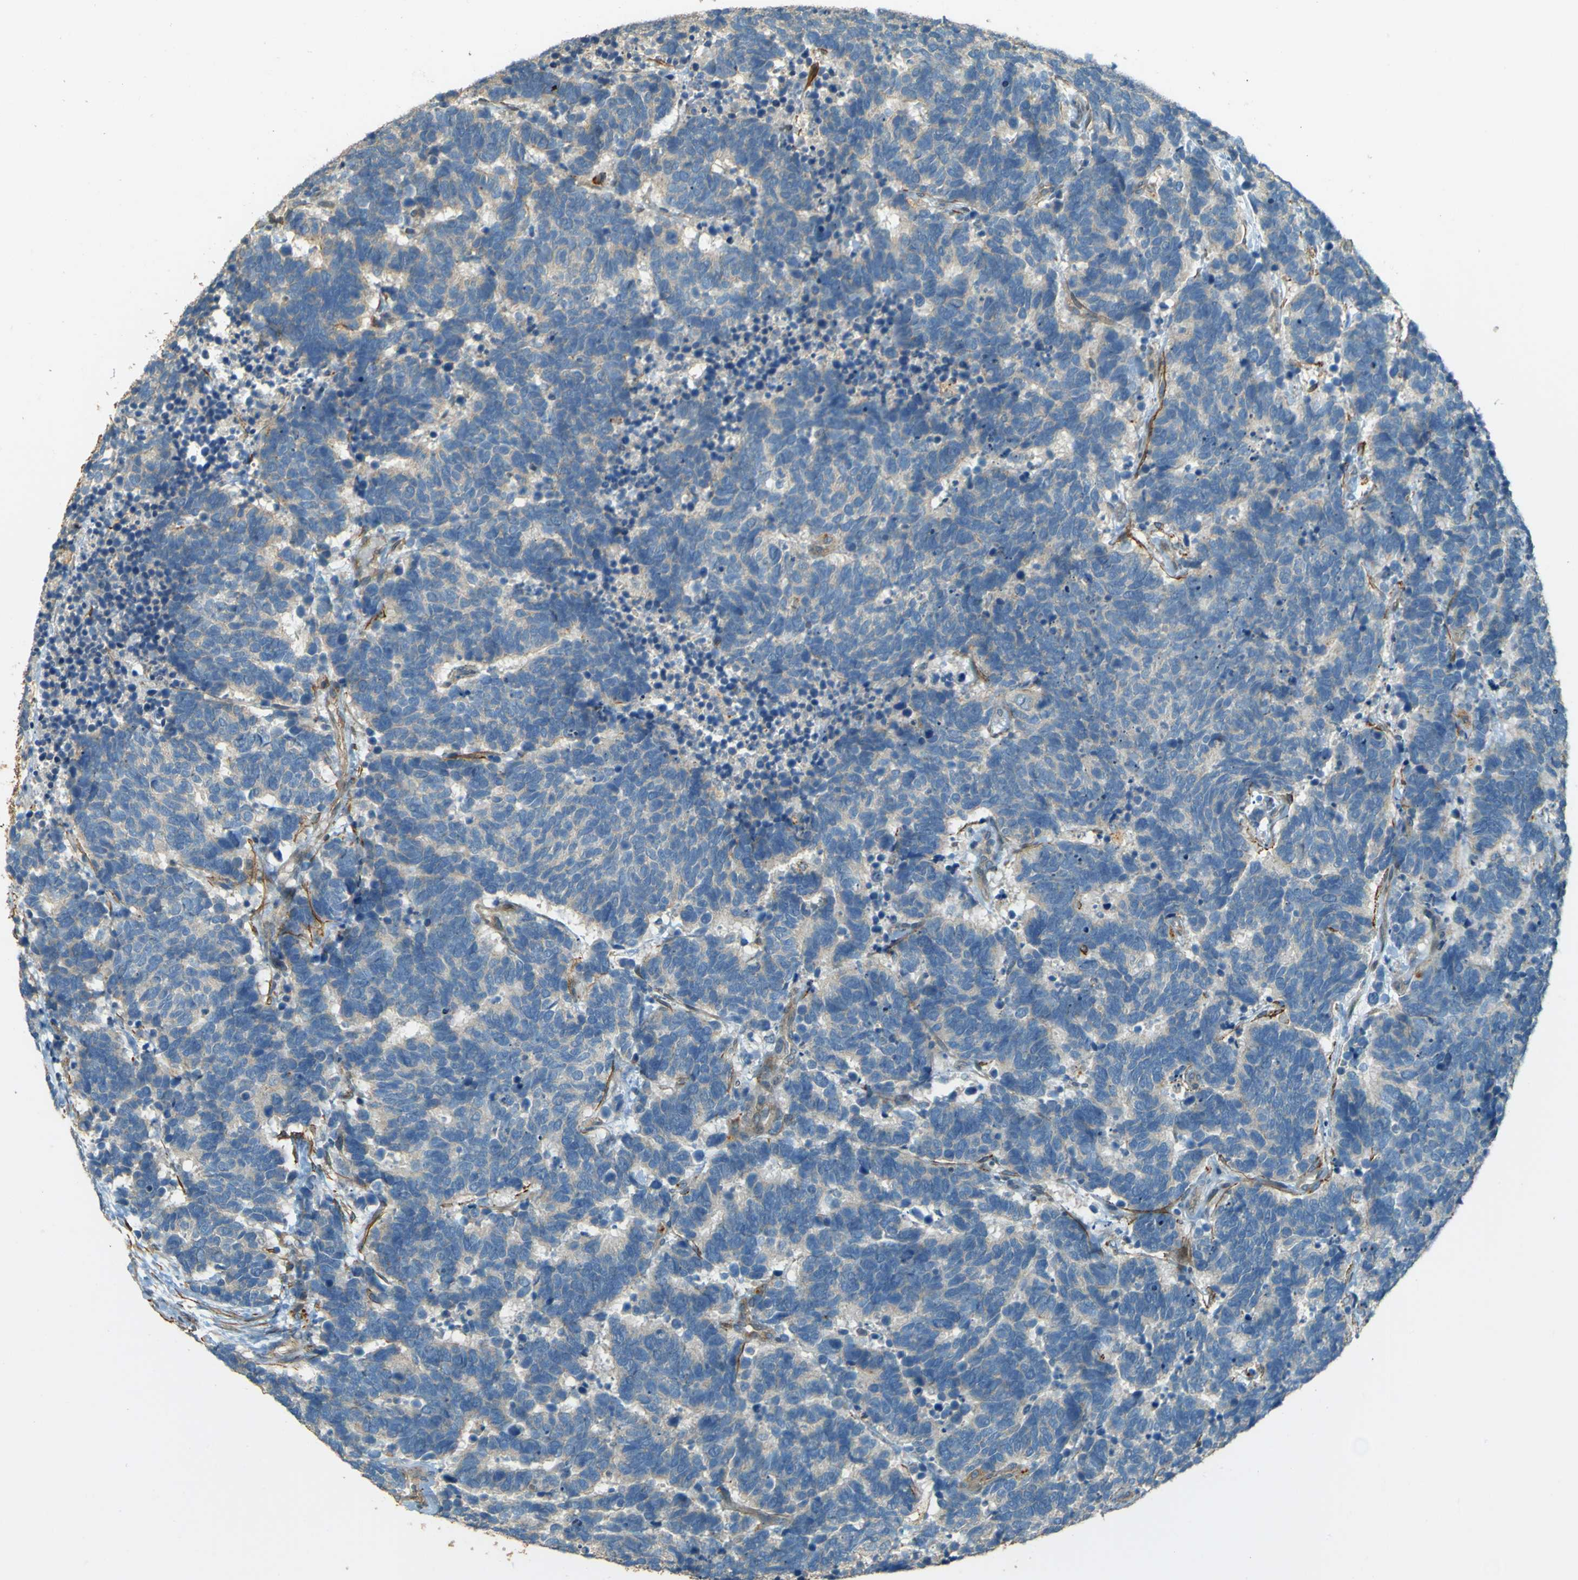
{"staining": {"intensity": "negative", "quantity": "none", "location": "none"}, "tissue": "carcinoid", "cell_type": "Tumor cells", "image_type": "cancer", "snomed": [{"axis": "morphology", "description": "Carcinoma, NOS"}, {"axis": "morphology", "description": "Carcinoid, malignant, NOS"}, {"axis": "topography", "description": "Urinary bladder"}], "caption": "DAB (3,3'-diaminobenzidine) immunohistochemical staining of carcinoid demonstrates no significant positivity in tumor cells.", "gene": "NEXN", "patient": {"sex": "male", "age": 57}}